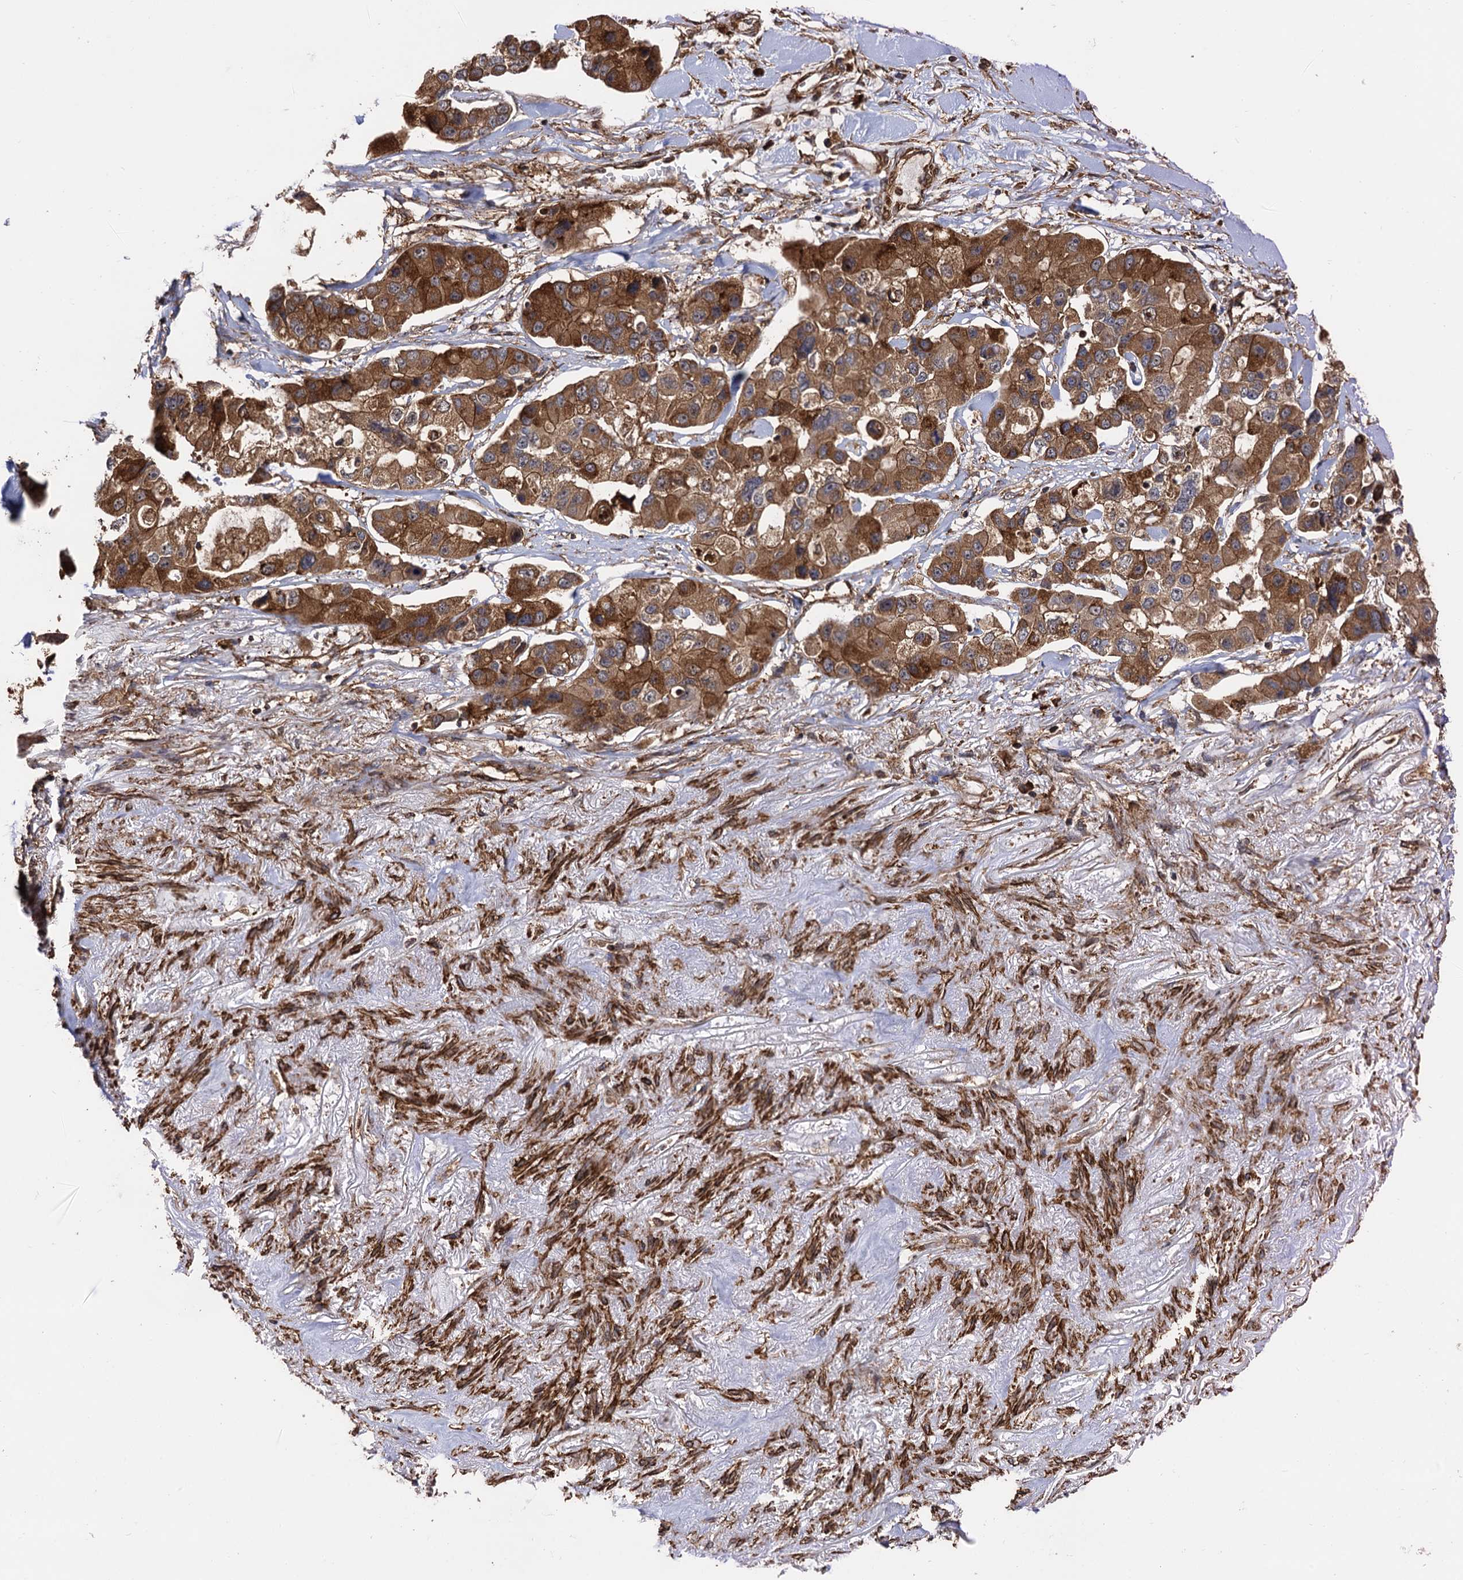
{"staining": {"intensity": "moderate", "quantity": ">75%", "location": "cytoplasmic/membranous"}, "tissue": "lung cancer", "cell_type": "Tumor cells", "image_type": "cancer", "snomed": [{"axis": "morphology", "description": "Adenocarcinoma, NOS"}, {"axis": "topography", "description": "Lung"}], "caption": "Tumor cells show medium levels of moderate cytoplasmic/membranous expression in about >75% of cells in human lung cancer.", "gene": "ATP8B4", "patient": {"sex": "female", "age": 54}}